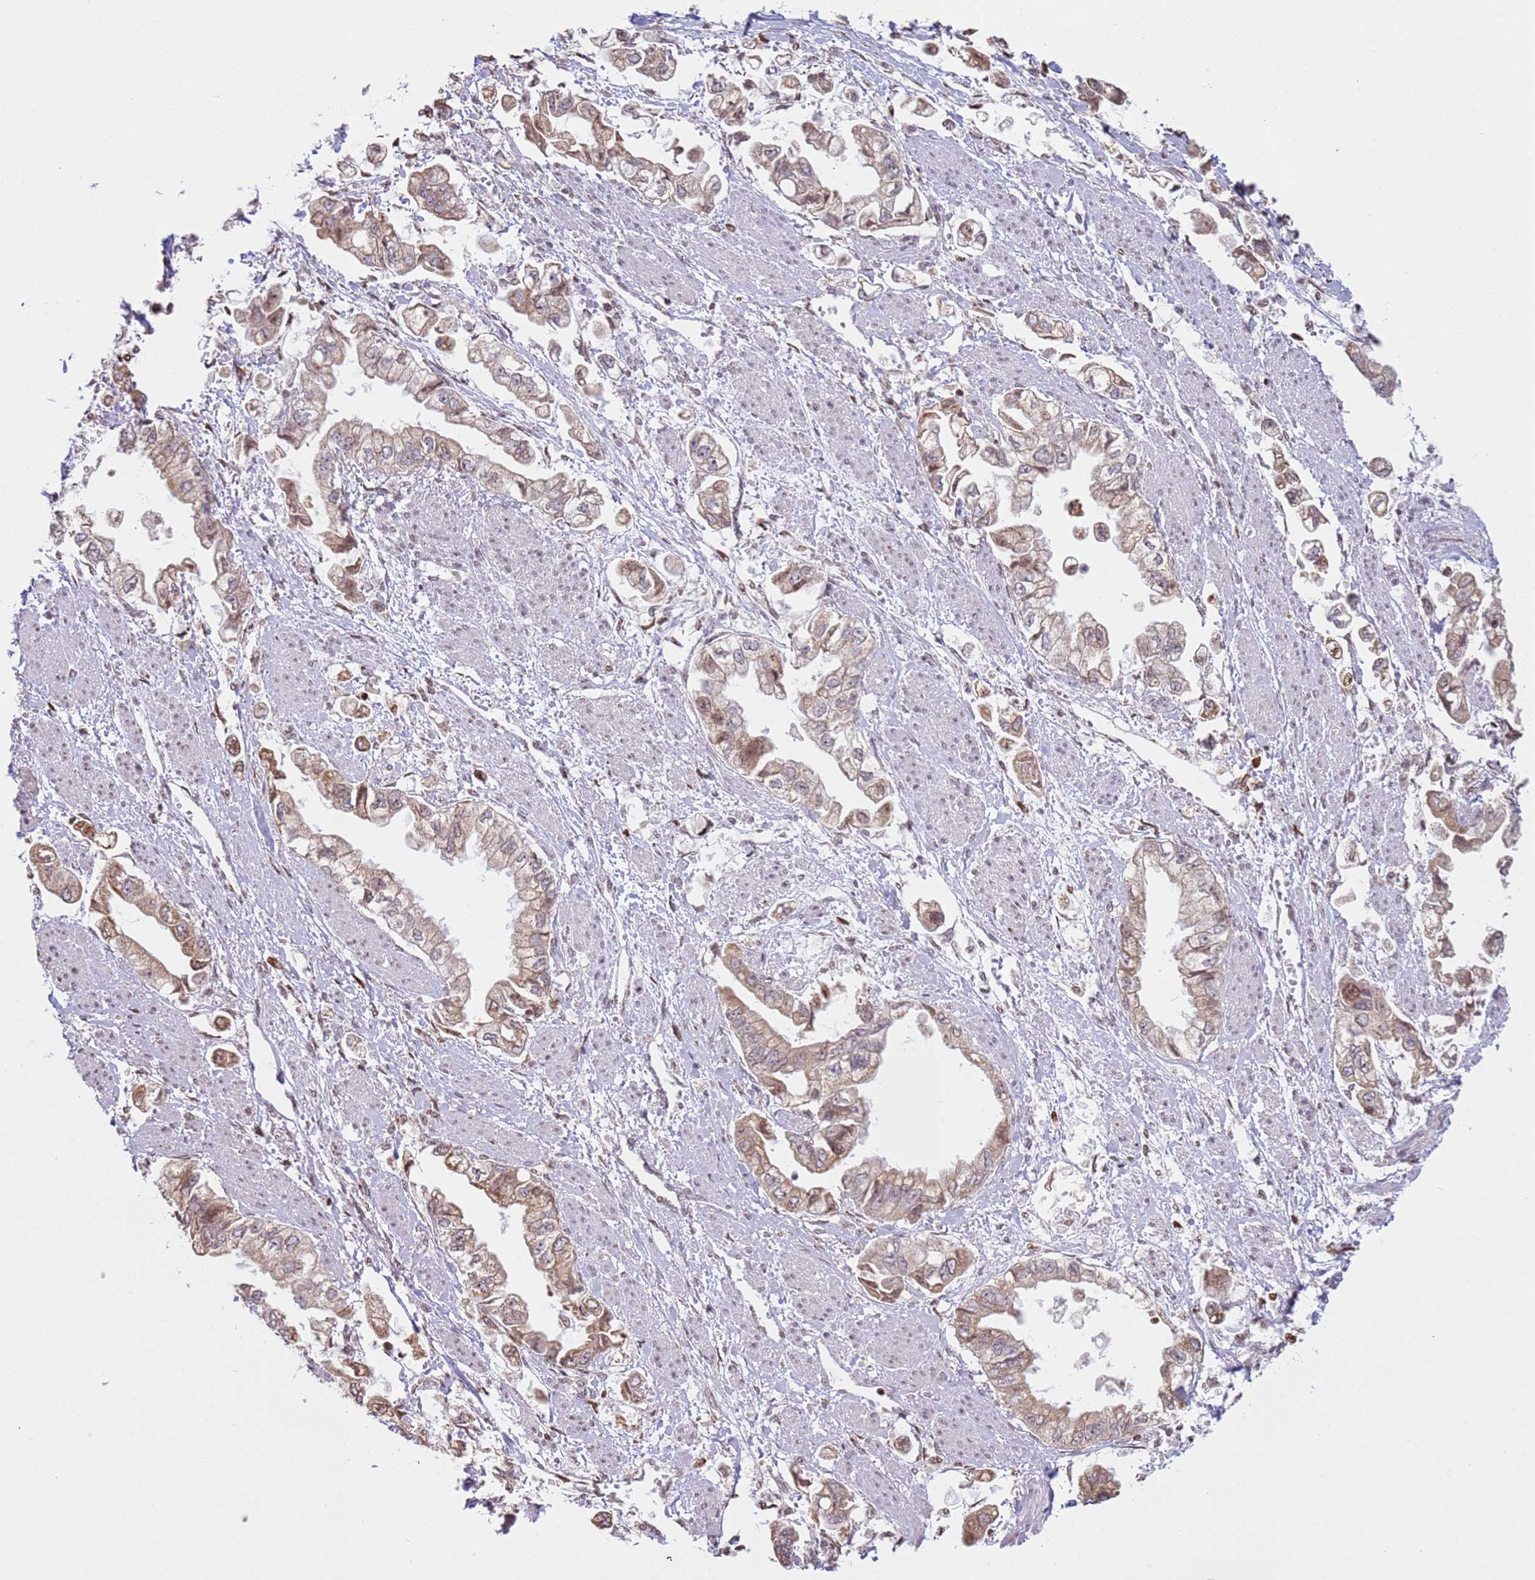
{"staining": {"intensity": "moderate", "quantity": ">75%", "location": "cytoplasmic/membranous,nuclear"}, "tissue": "stomach cancer", "cell_type": "Tumor cells", "image_type": "cancer", "snomed": [{"axis": "morphology", "description": "Adenocarcinoma, NOS"}, {"axis": "topography", "description": "Stomach"}], "caption": "Immunohistochemistry histopathology image of stomach cancer (adenocarcinoma) stained for a protein (brown), which shows medium levels of moderate cytoplasmic/membranous and nuclear expression in approximately >75% of tumor cells.", "gene": "SCAF1", "patient": {"sex": "male", "age": 62}}